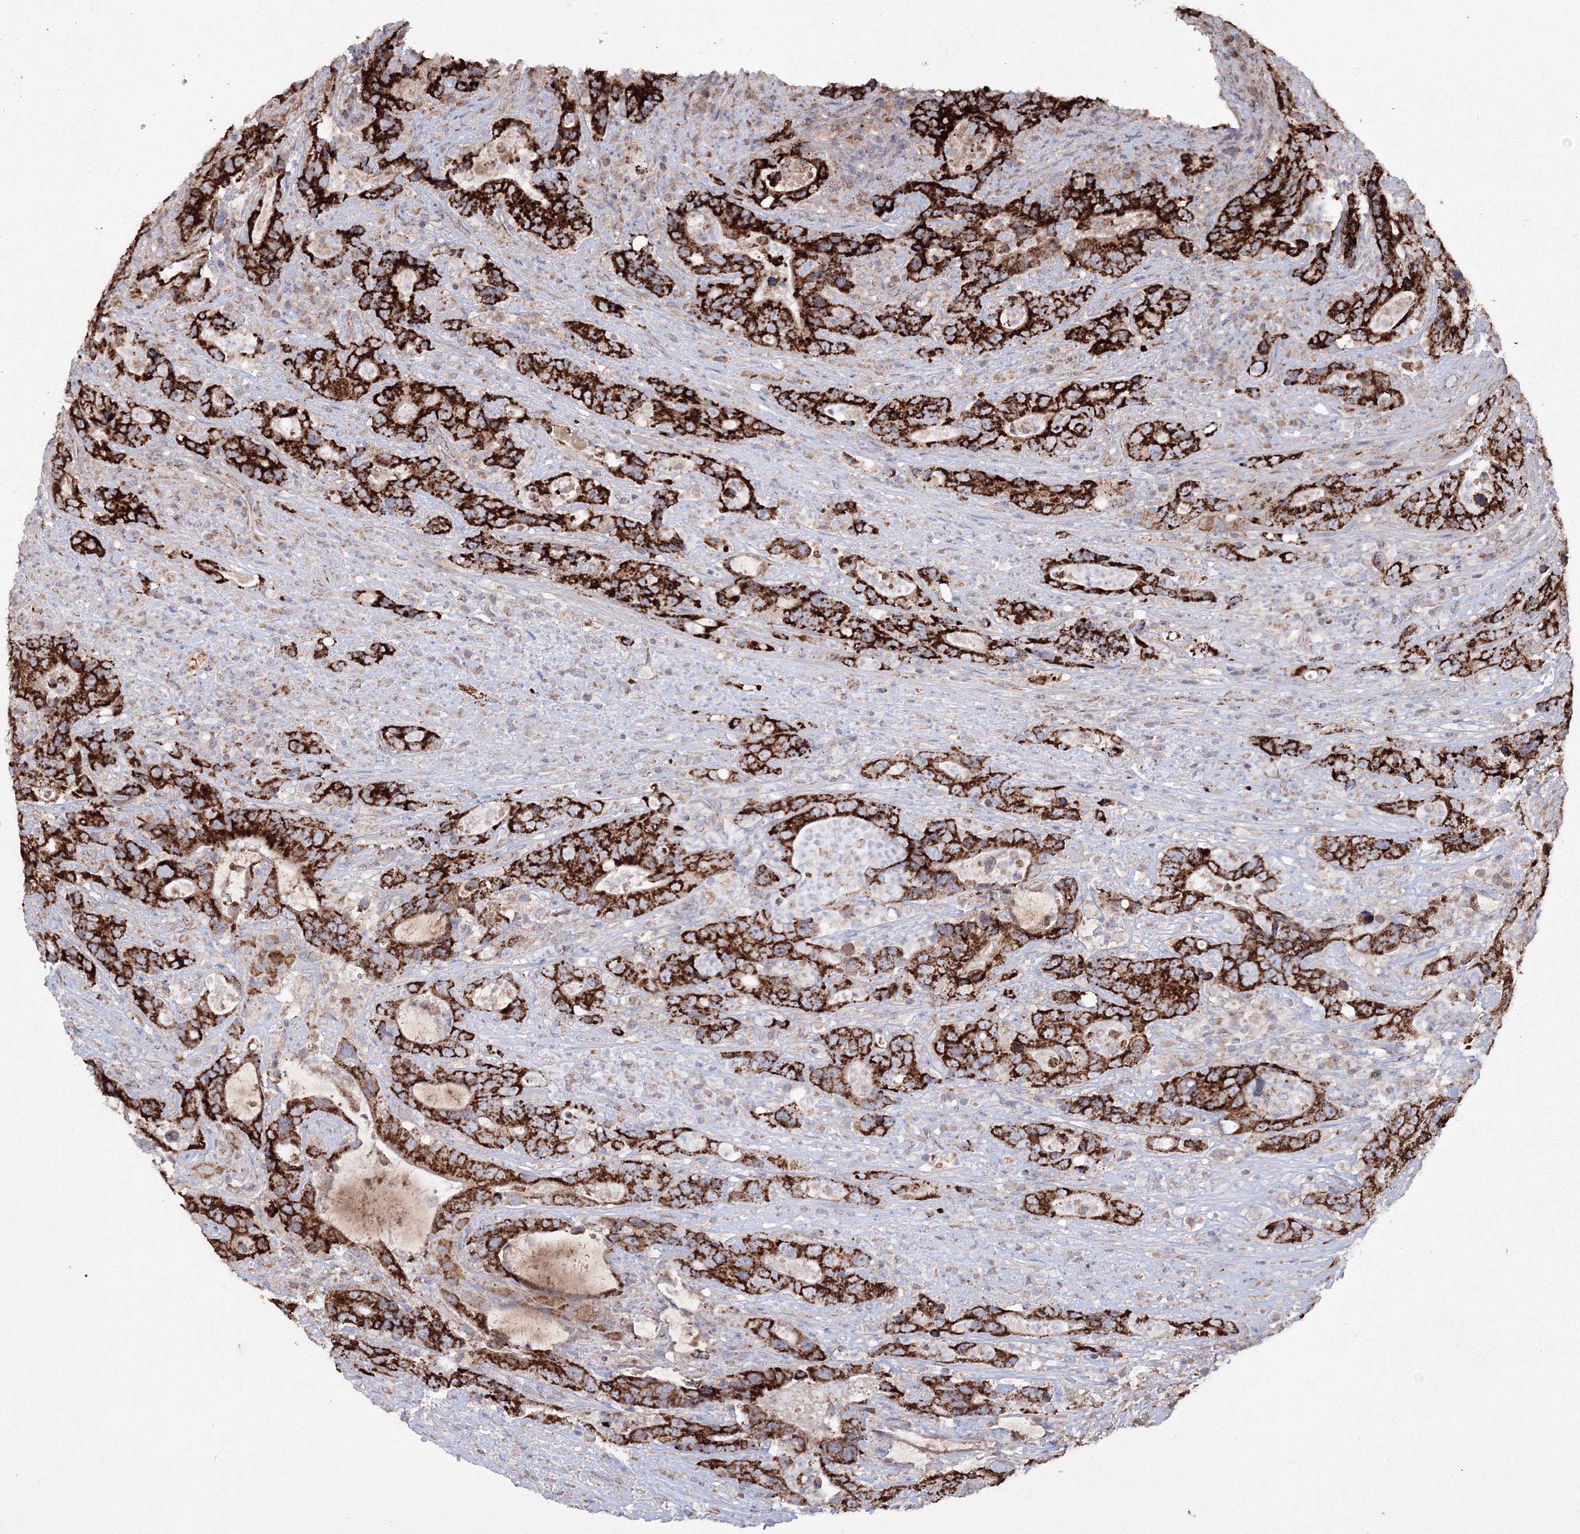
{"staining": {"intensity": "strong", "quantity": ">75%", "location": "cytoplasmic/membranous"}, "tissue": "colorectal cancer", "cell_type": "Tumor cells", "image_type": "cancer", "snomed": [{"axis": "morphology", "description": "Adenocarcinoma, NOS"}, {"axis": "topography", "description": "Colon"}], "caption": "Colorectal adenocarcinoma stained for a protein (brown) exhibits strong cytoplasmic/membranous positive expression in about >75% of tumor cells.", "gene": "GRSF1", "patient": {"sex": "female", "age": 75}}